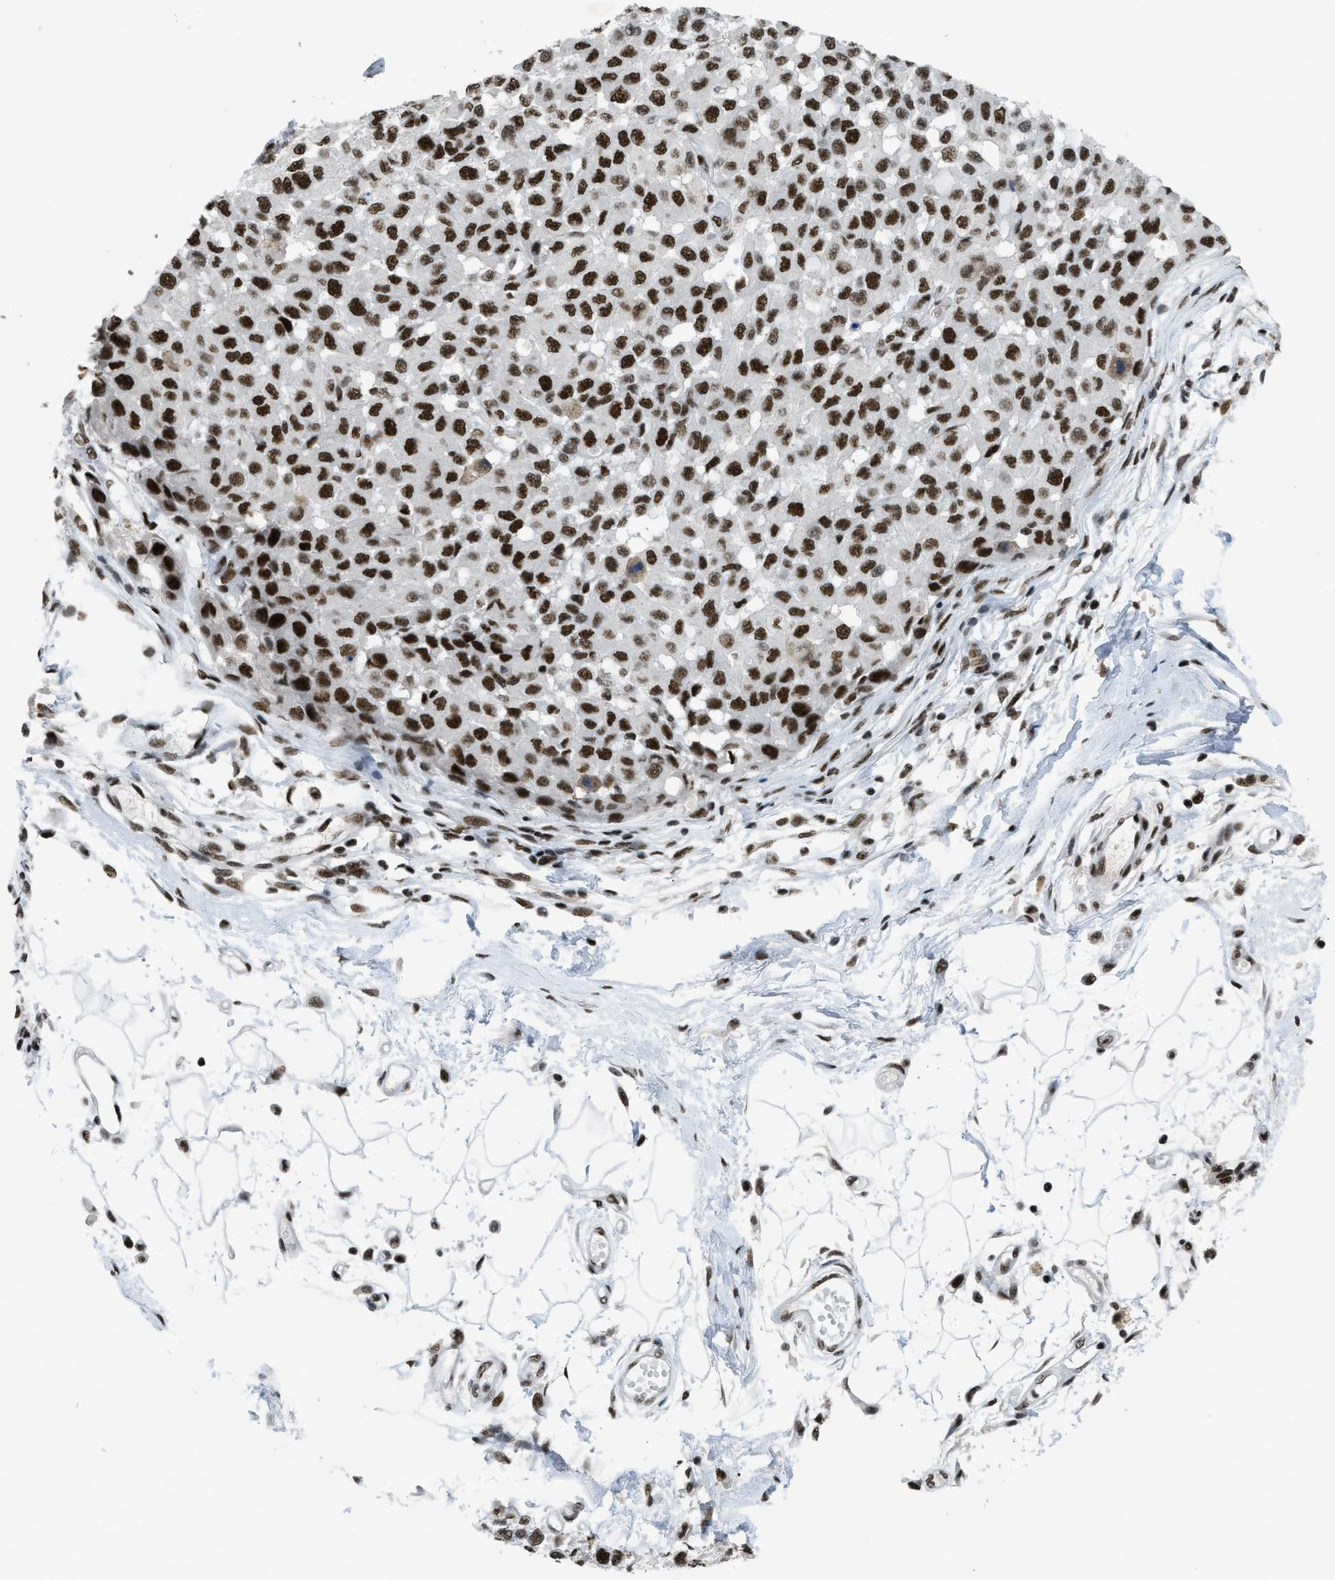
{"staining": {"intensity": "strong", "quantity": ">75%", "location": "nuclear"}, "tissue": "melanoma", "cell_type": "Tumor cells", "image_type": "cancer", "snomed": [{"axis": "morphology", "description": "Malignant melanoma, NOS"}, {"axis": "topography", "description": "Skin"}], "caption": "This histopathology image shows immunohistochemistry (IHC) staining of human melanoma, with high strong nuclear positivity in approximately >75% of tumor cells.", "gene": "SCAF4", "patient": {"sex": "male", "age": 62}}